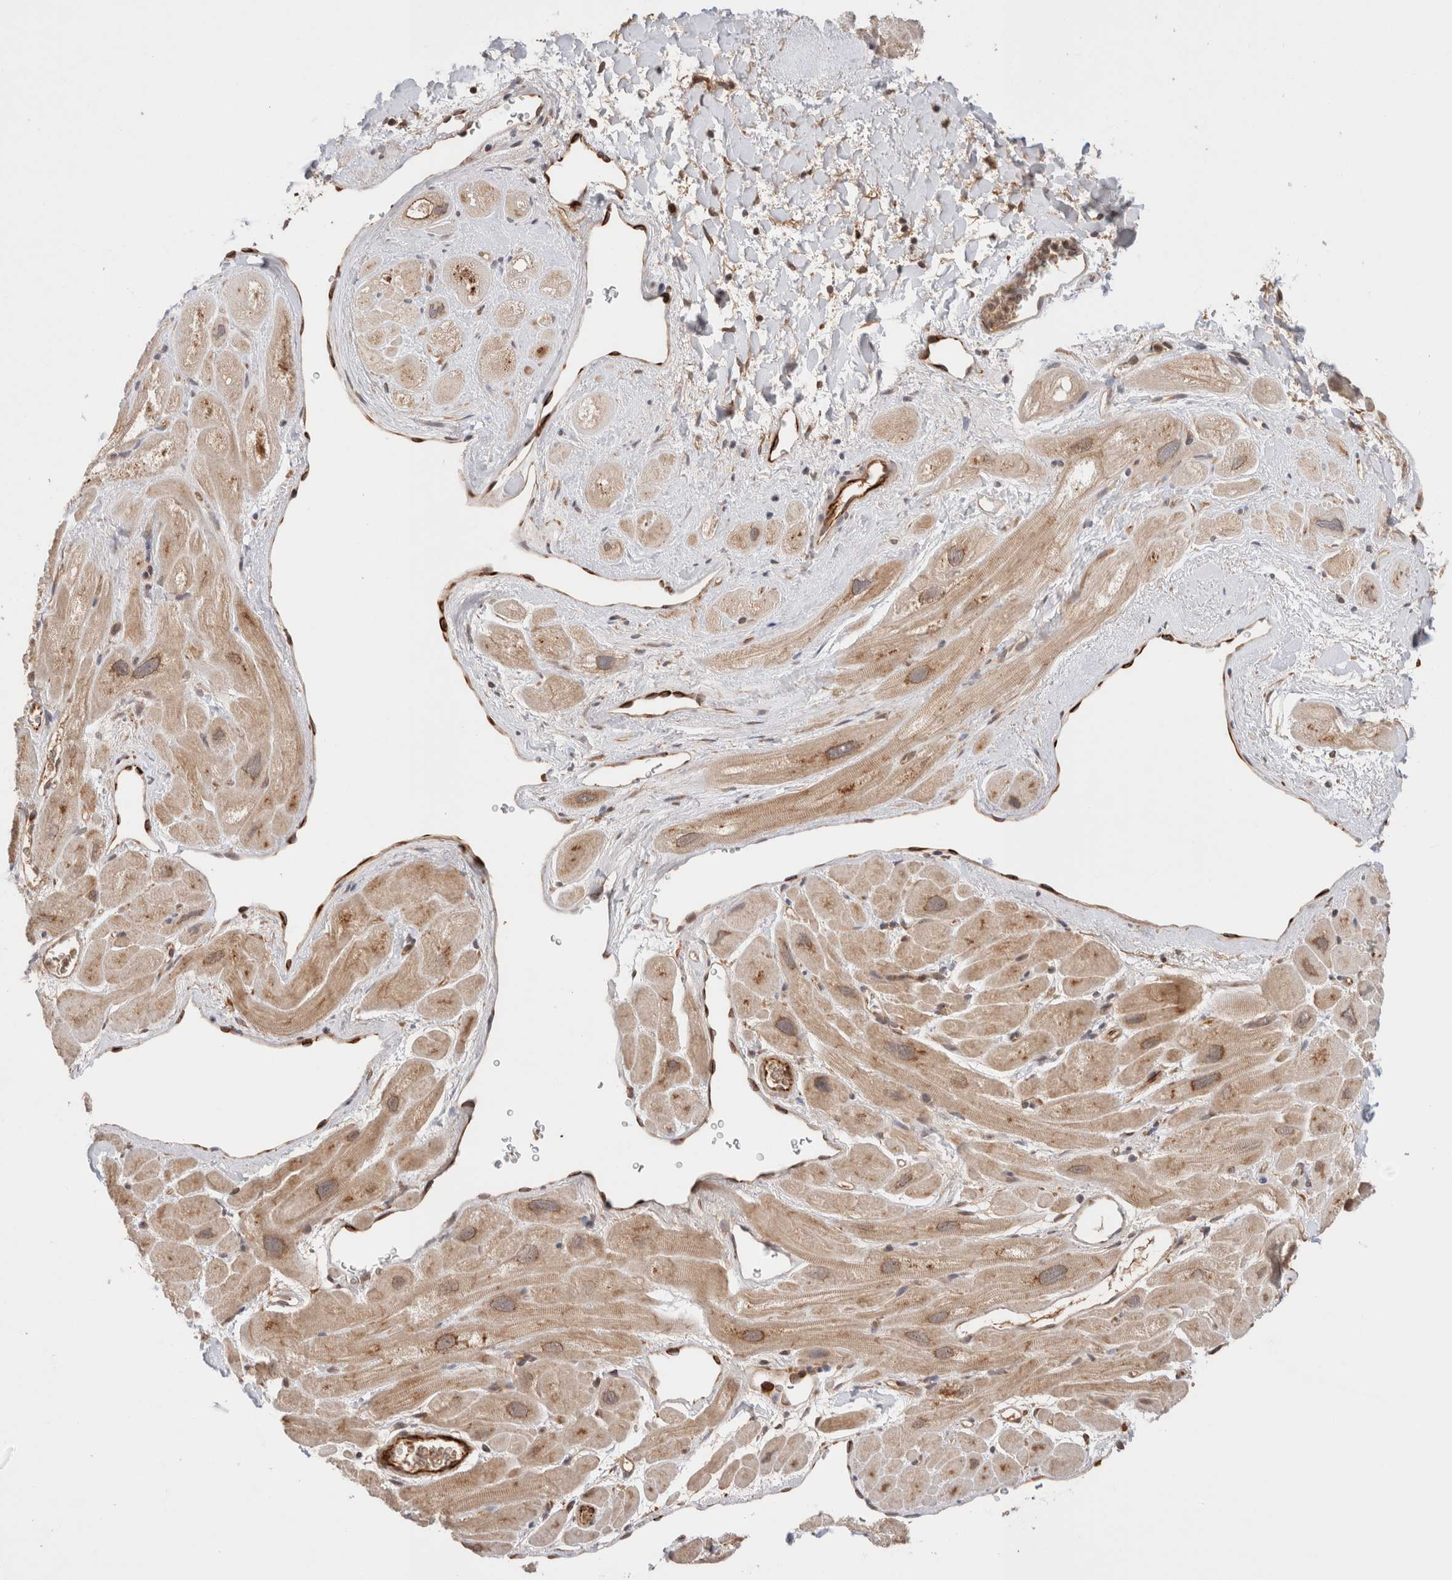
{"staining": {"intensity": "moderate", "quantity": ">75%", "location": "cytoplasmic/membranous"}, "tissue": "heart muscle", "cell_type": "Cardiomyocytes", "image_type": "normal", "snomed": [{"axis": "morphology", "description": "Normal tissue, NOS"}, {"axis": "topography", "description": "Heart"}], "caption": "Immunohistochemistry (DAB) staining of unremarkable heart muscle shows moderate cytoplasmic/membranous protein expression in approximately >75% of cardiomyocytes.", "gene": "SIKE1", "patient": {"sex": "male", "age": 49}}